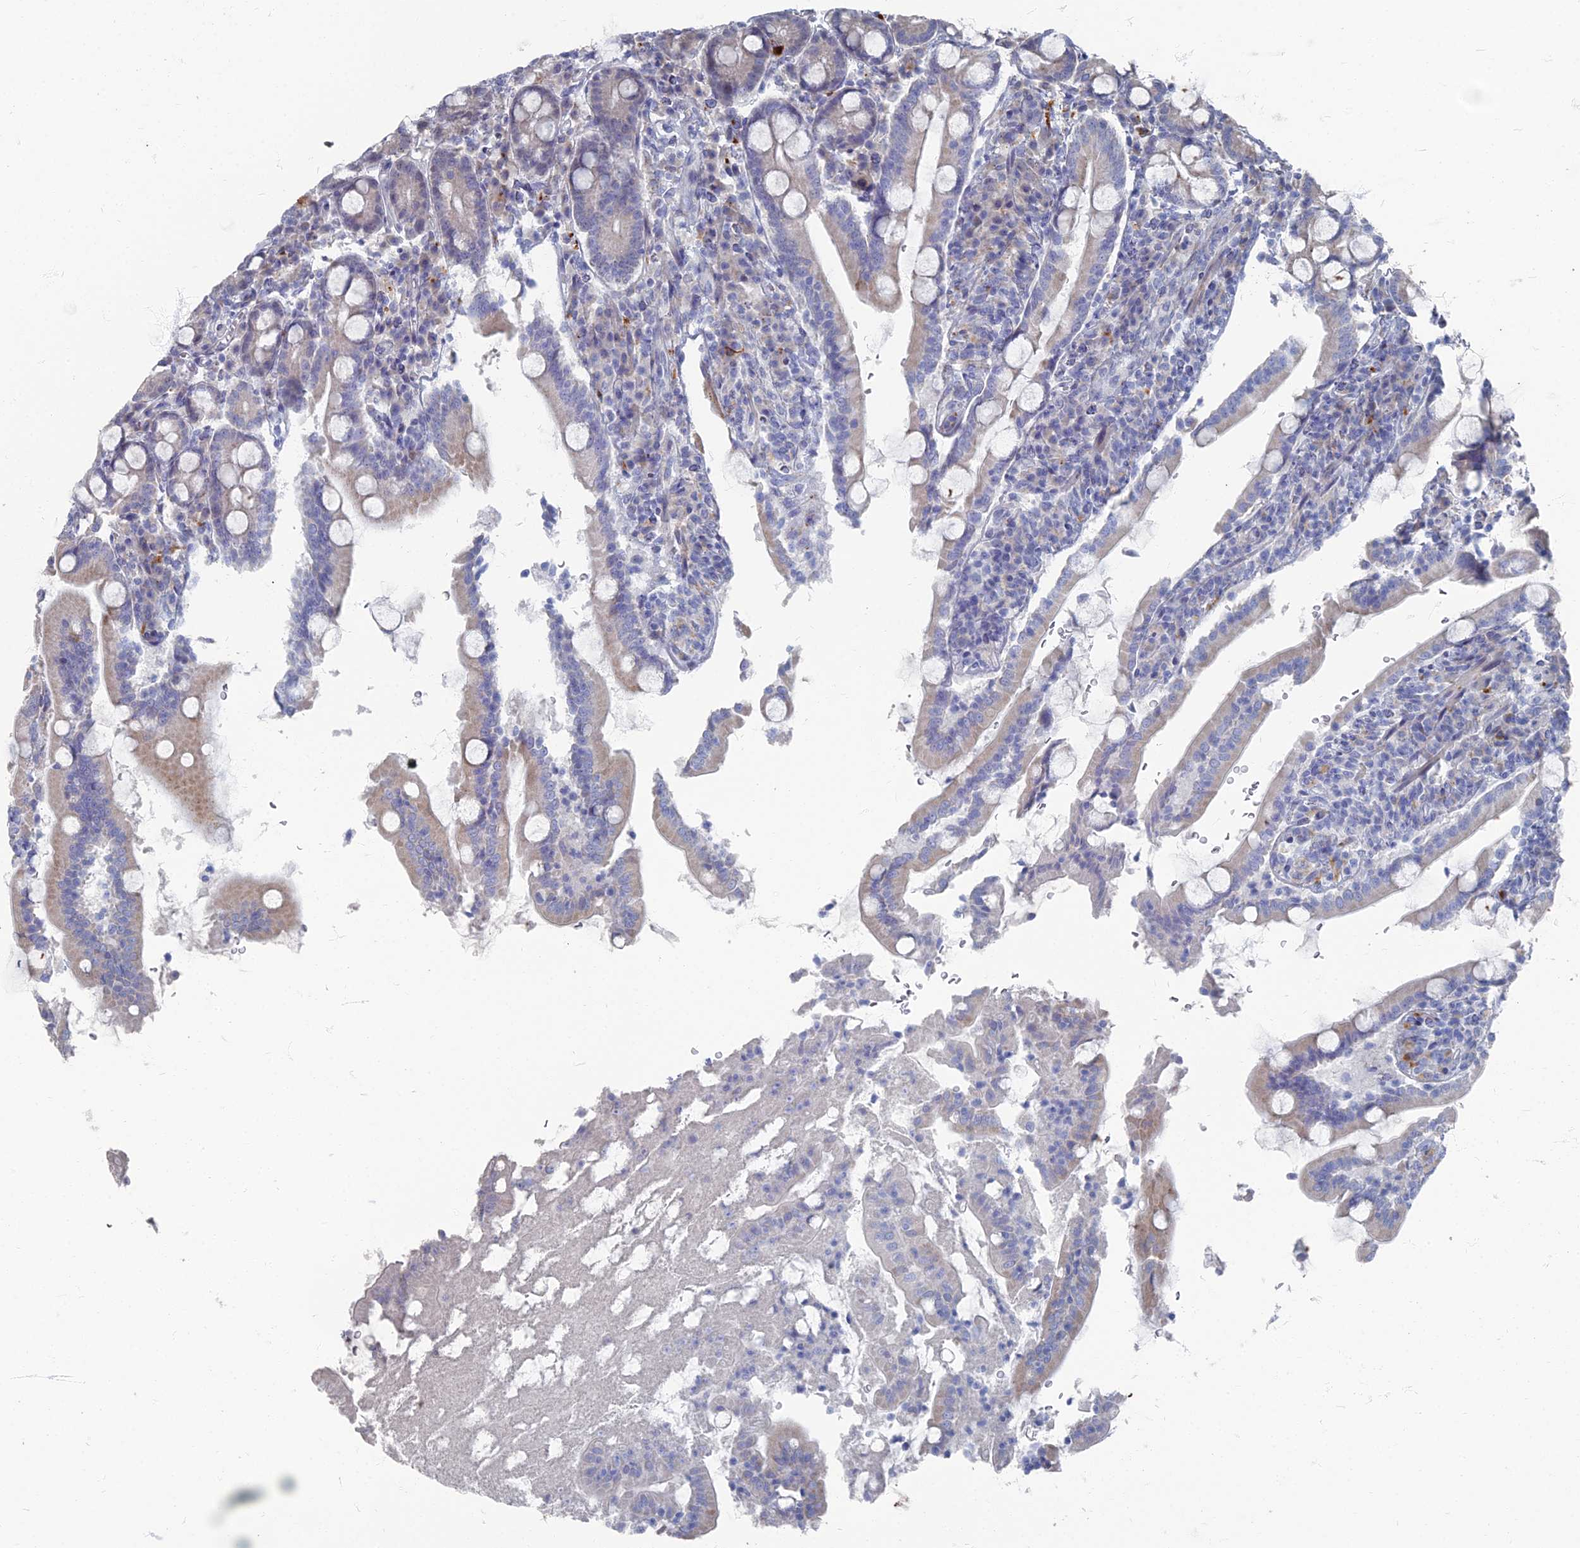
{"staining": {"intensity": "moderate", "quantity": "25%-75%", "location": "cytoplasmic/membranous"}, "tissue": "duodenum", "cell_type": "Glandular cells", "image_type": "normal", "snomed": [{"axis": "morphology", "description": "Normal tissue, NOS"}, {"axis": "topography", "description": "Duodenum"}], "caption": "Protein expression analysis of normal duodenum exhibits moderate cytoplasmic/membranous expression in about 25%-75% of glandular cells.", "gene": "TMEM128", "patient": {"sex": "male", "age": 35}}